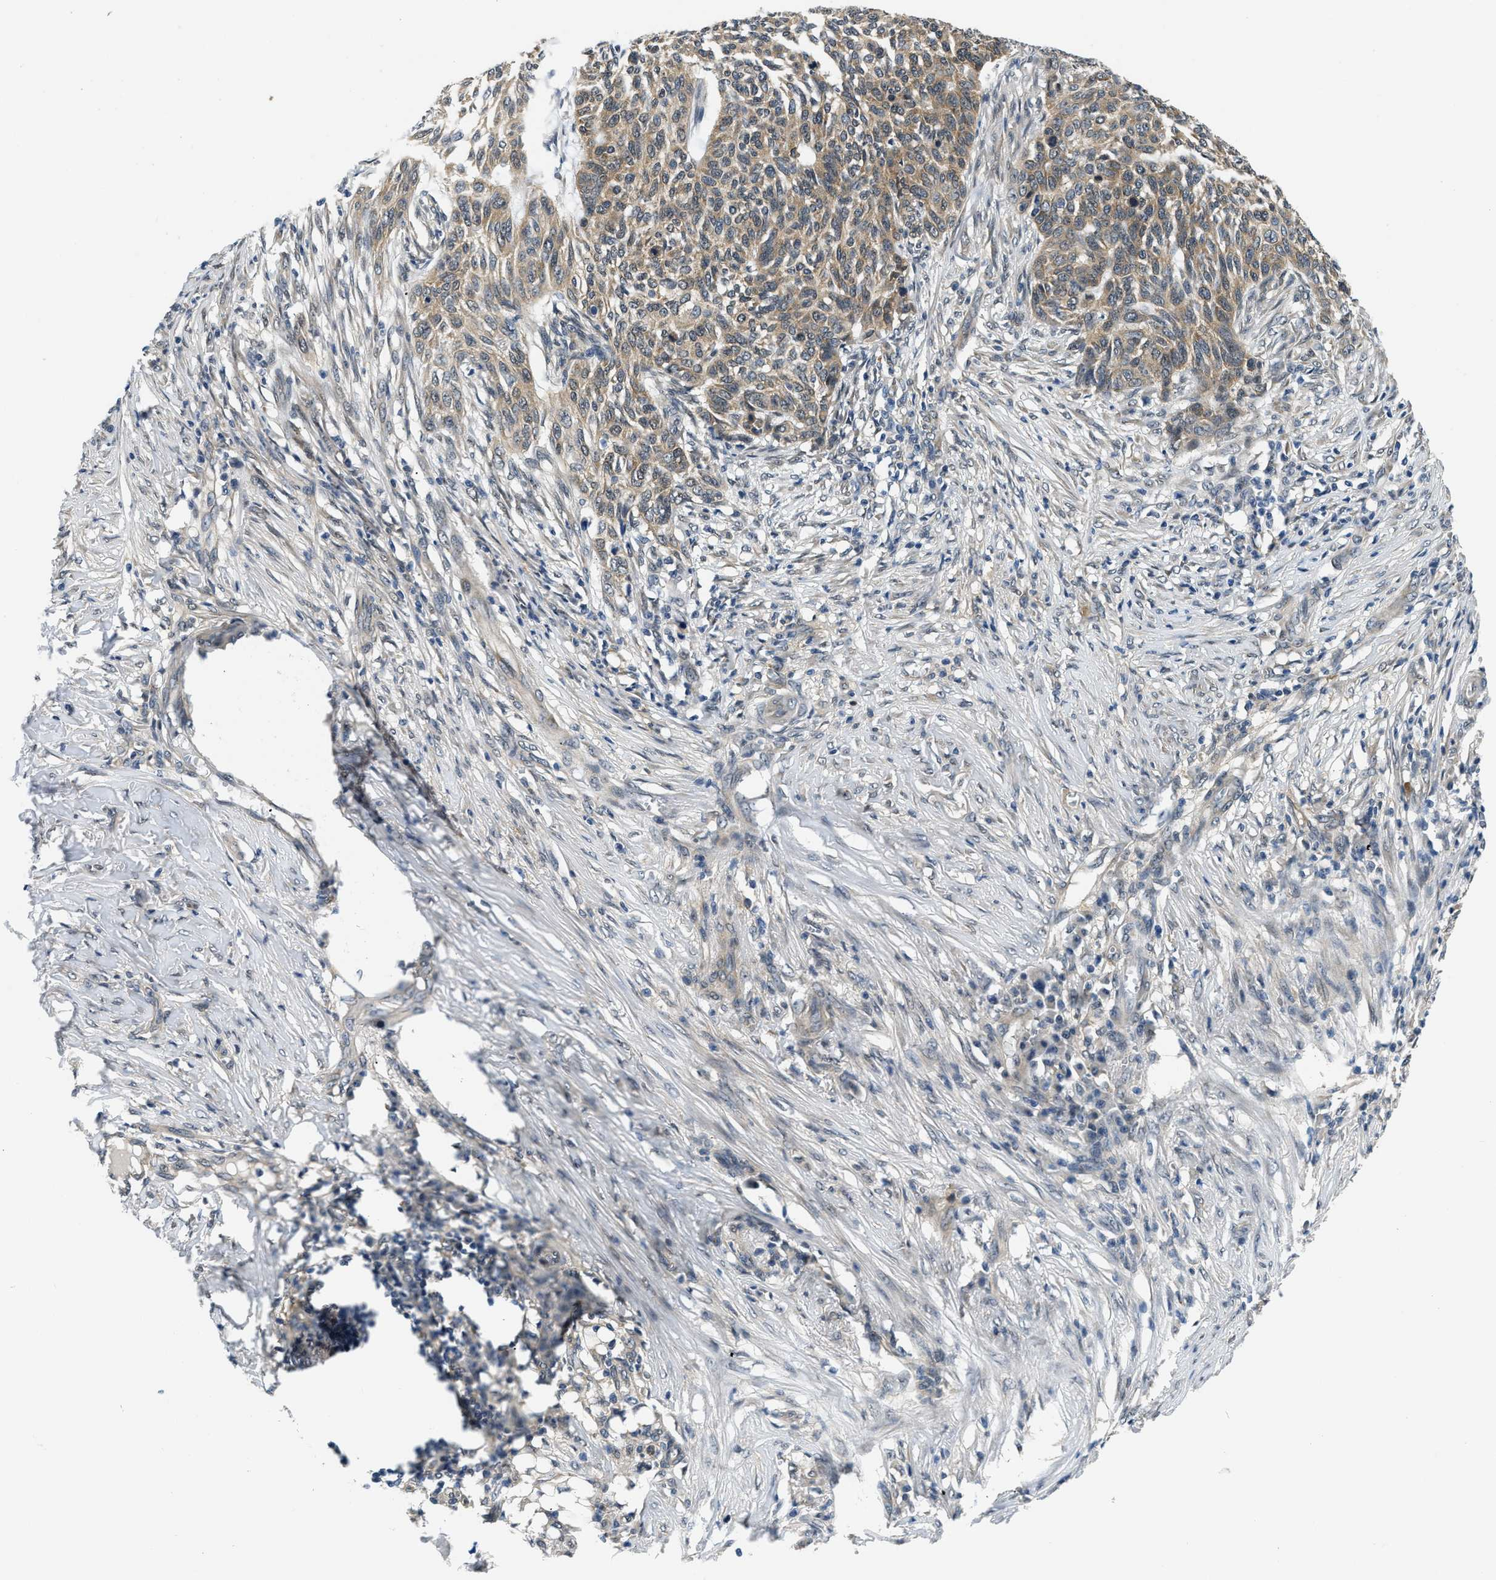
{"staining": {"intensity": "moderate", "quantity": "25%-75%", "location": "cytoplasmic/membranous"}, "tissue": "skin cancer", "cell_type": "Tumor cells", "image_type": "cancer", "snomed": [{"axis": "morphology", "description": "Basal cell carcinoma"}, {"axis": "topography", "description": "Skin"}], "caption": "Immunohistochemistry (IHC) of basal cell carcinoma (skin) displays medium levels of moderate cytoplasmic/membranous positivity in approximately 25%-75% of tumor cells.", "gene": "SMAD4", "patient": {"sex": "male", "age": 85}}